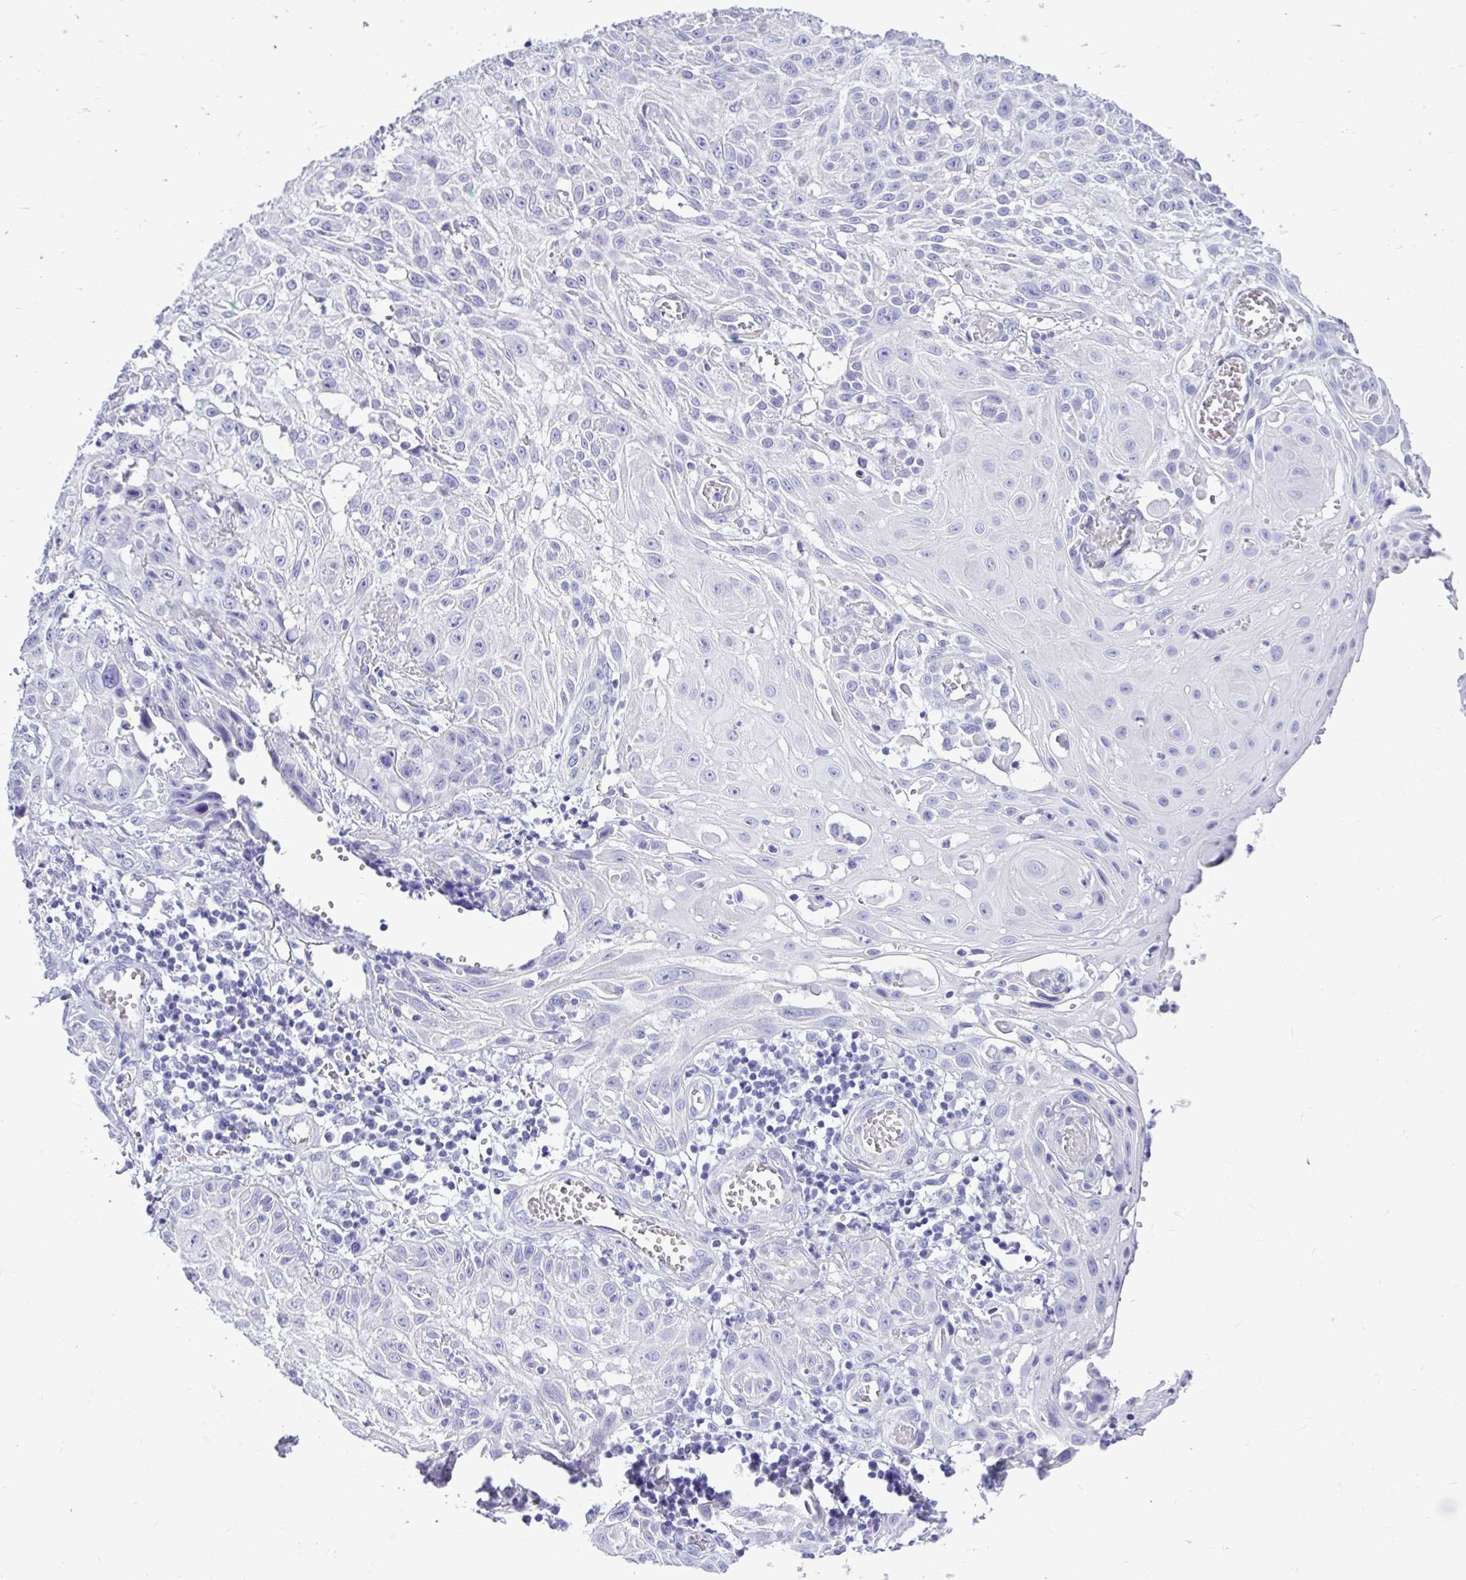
{"staining": {"intensity": "negative", "quantity": "none", "location": "none"}, "tissue": "skin cancer", "cell_type": "Tumor cells", "image_type": "cancer", "snomed": [{"axis": "morphology", "description": "Squamous cell carcinoma, NOS"}, {"axis": "topography", "description": "Skin"}, {"axis": "topography", "description": "Vulva"}], "caption": "Histopathology image shows no significant protein expression in tumor cells of skin cancer (squamous cell carcinoma). Brightfield microscopy of immunohistochemistry (IHC) stained with DAB (3,3'-diaminobenzidine) (brown) and hematoxylin (blue), captured at high magnification.", "gene": "ABCG2", "patient": {"sex": "female", "age": 71}}